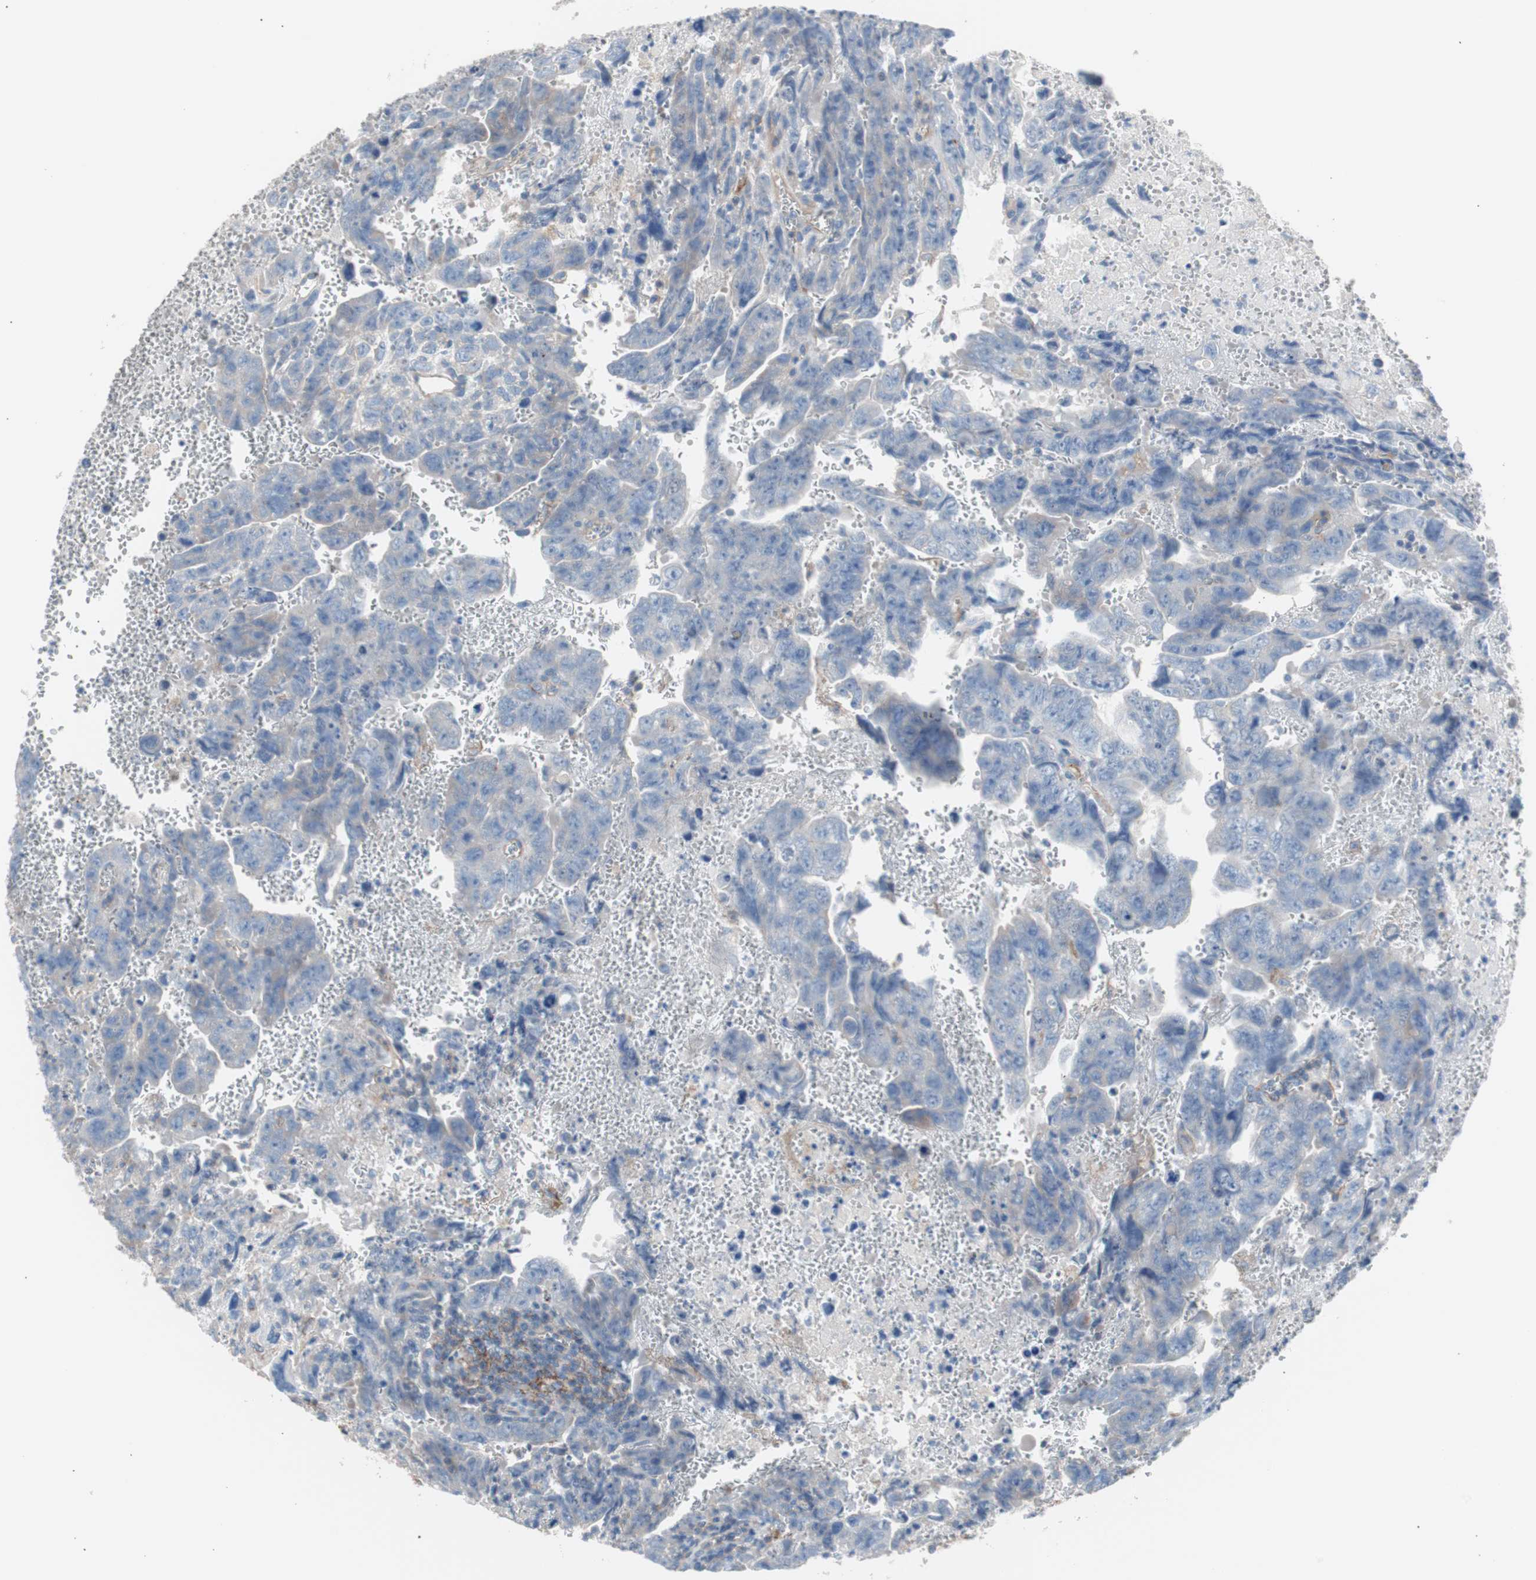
{"staining": {"intensity": "negative", "quantity": "none", "location": "none"}, "tissue": "testis cancer", "cell_type": "Tumor cells", "image_type": "cancer", "snomed": [{"axis": "morphology", "description": "Carcinoma, Embryonal, NOS"}, {"axis": "topography", "description": "Testis"}], "caption": "Micrograph shows no protein positivity in tumor cells of testis embryonal carcinoma tissue. (DAB immunohistochemistry, high magnification).", "gene": "CD81", "patient": {"sex": "male", "age": 28}}